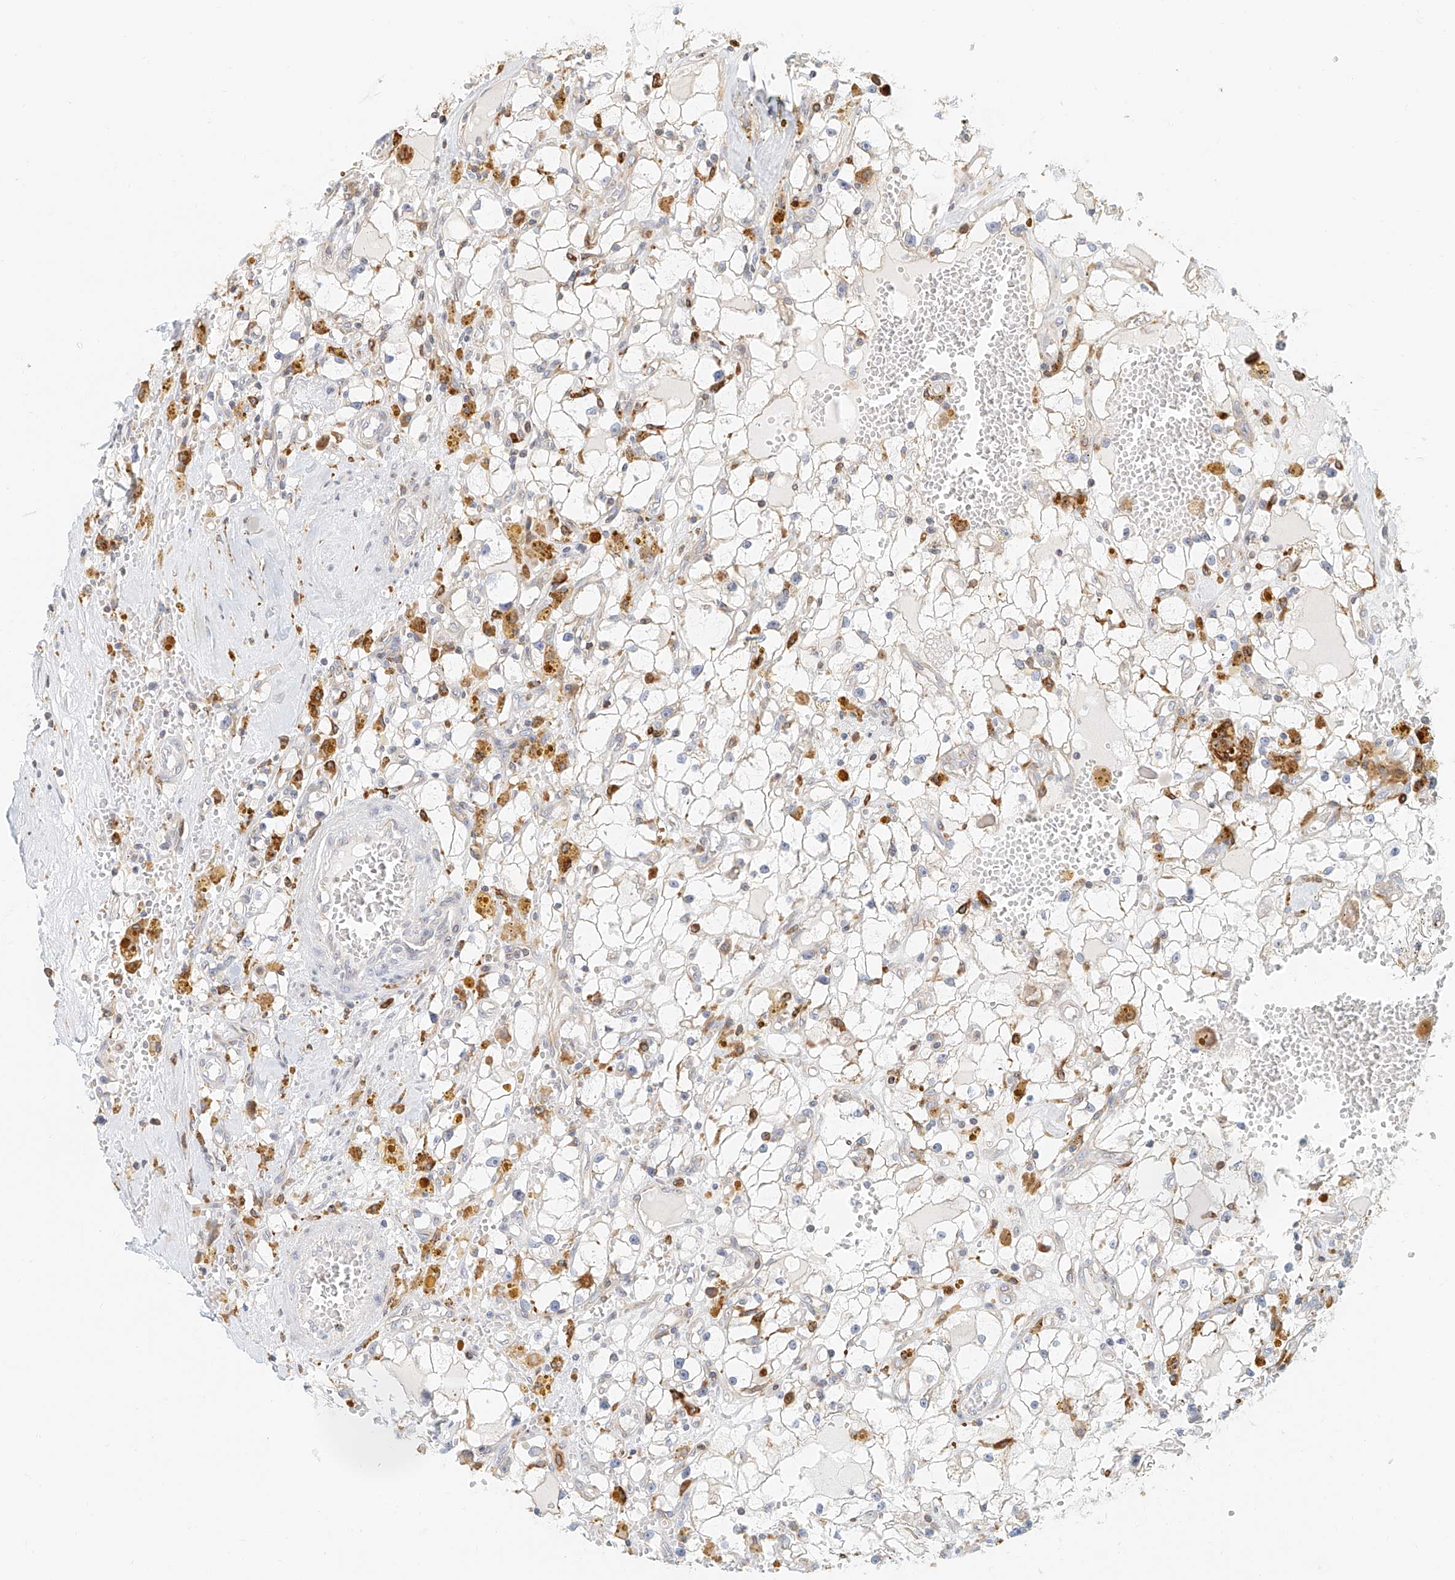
{"staining": {"intensity": "negative", "quantity": "none", "location": "none"}, "tissue": "renal cancer", "cell_type": "Tumor cells", "image_type": "cancer", "snomed": [{"axis": "morphology", "description": "Adenocarcinoma, NOS"}, {"axis": "topography", "description": "Kidney"}], "caption": "The image demonstrates no staining of tumor cells in adenocarcinoma (renal).", "gene": "DHRS7", "patient": {"sex": "male", "age": 56}}